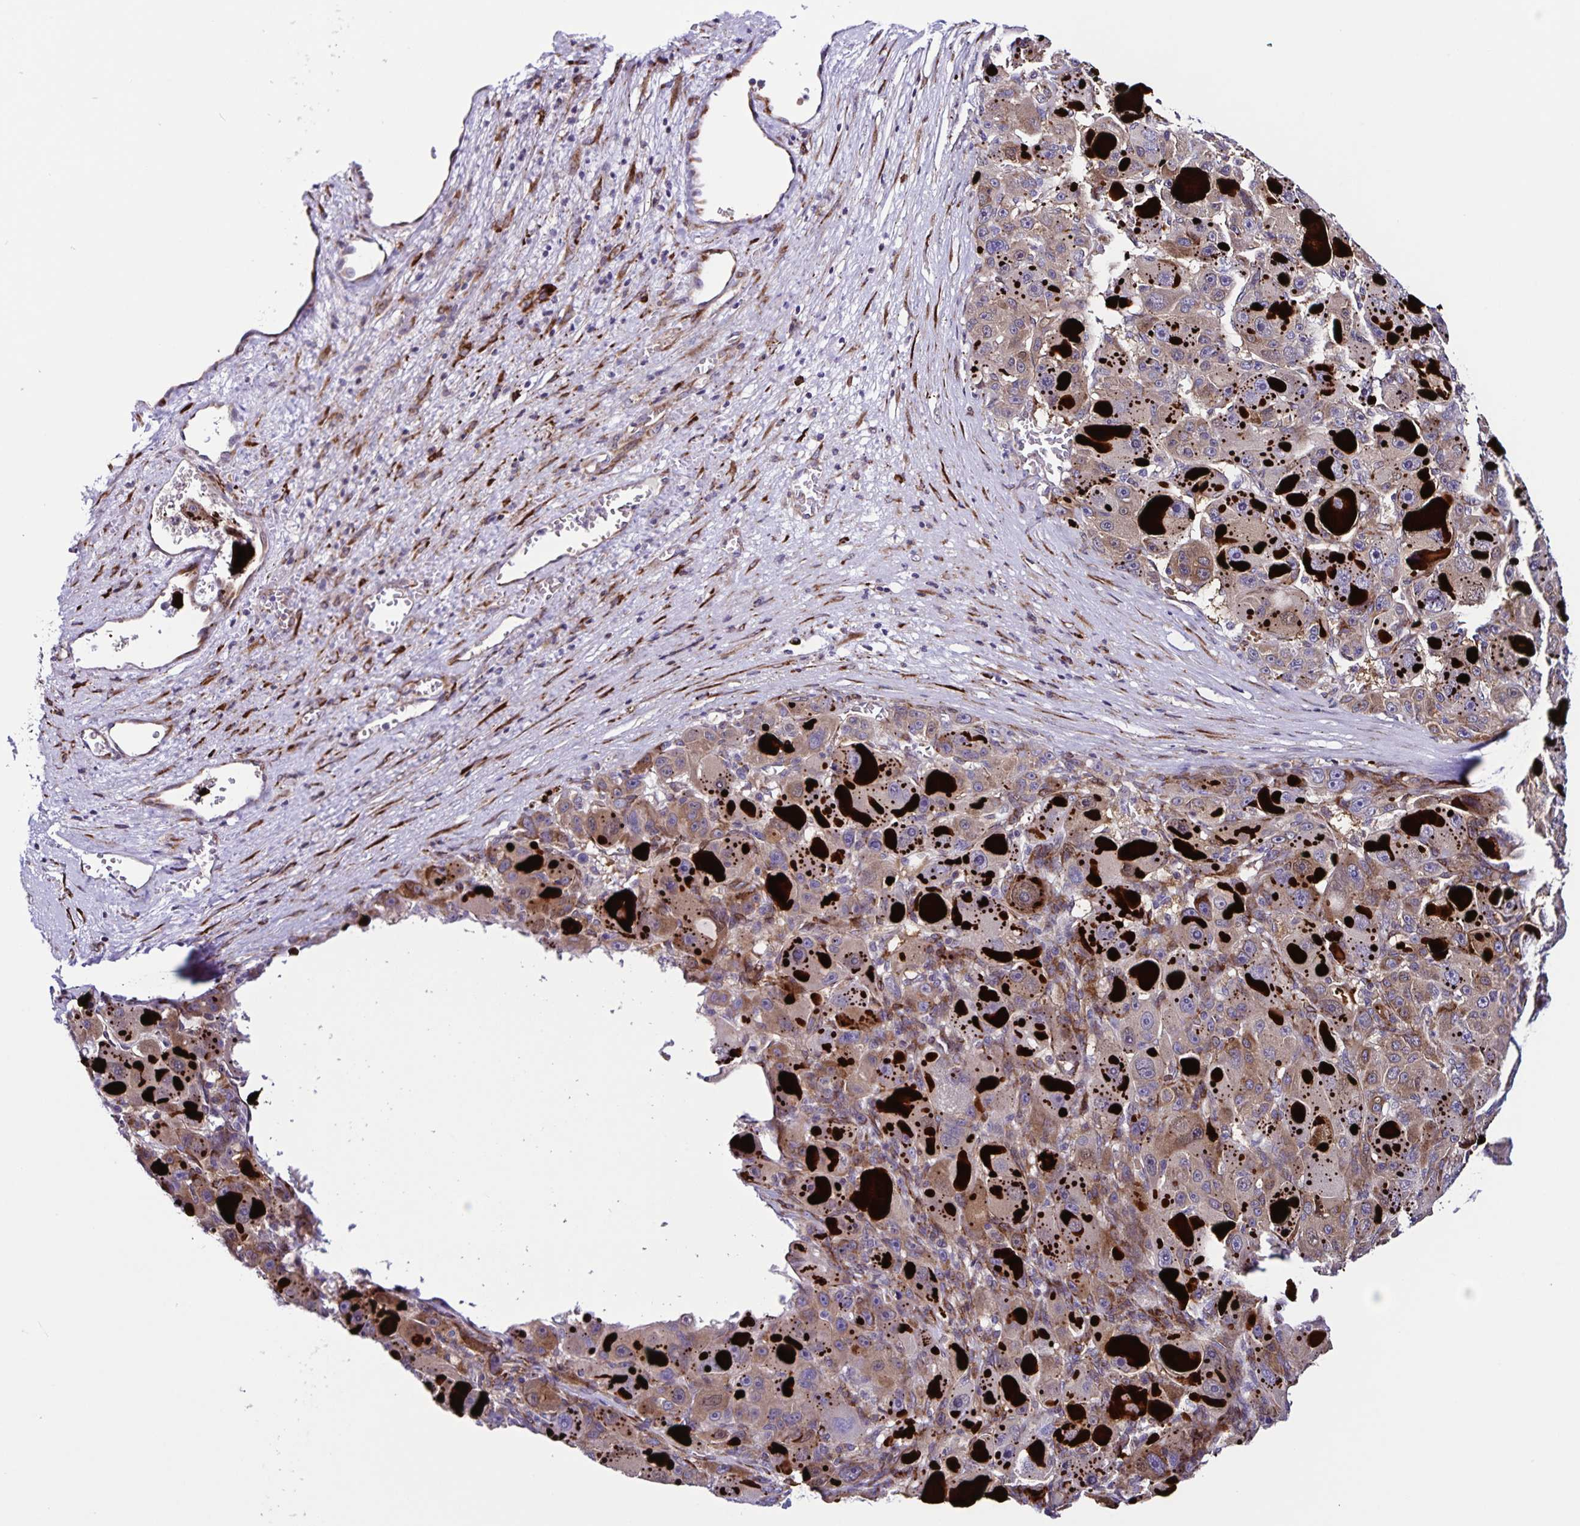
{"staining": {"intensity": "weak", "quantity": ">75%", "location": "cytoplasmic/membranous"}, "tissue": "liver cancer", "cell_type": "Tumor cells", "image_type": "cancer", "snomed": [{"axis": "morphology", "description": "Carcinoma, Hepatocellular, NOS"}, {"axis": "topography", "description": "Liver"}], "caption": "An image of human hepatocellular carcinoma (liver) stained for a protein displays weak cytoplasmic/membranous brown staining in tumor cells.", "gene": "OSBPL5", "patient": {"sex": "male", "age": 76}}